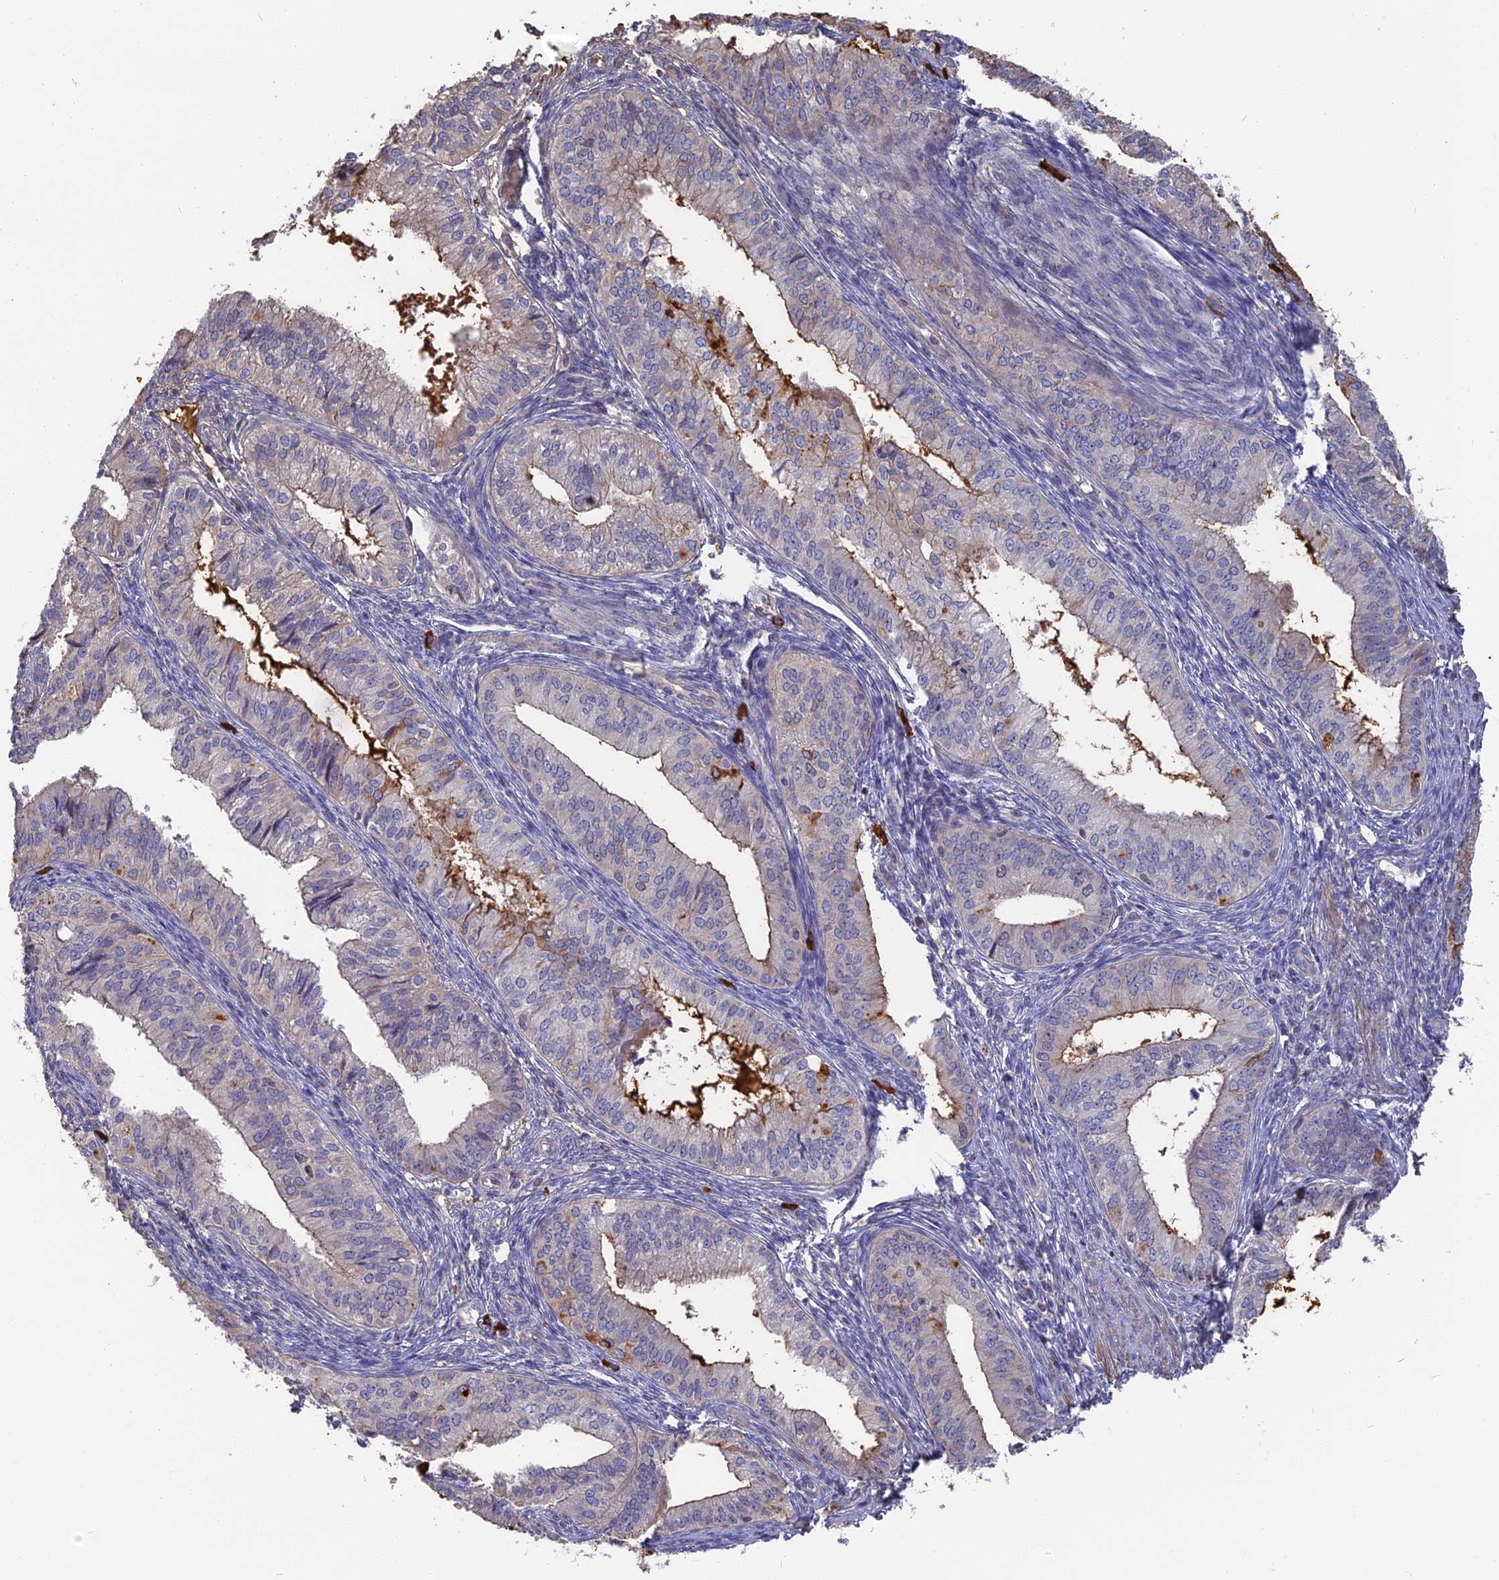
{"staining": {"intensity": "negative", "quantity": "none", "location": "none"}, "tissue": "endometrial cancer", "cell_type": "Tumor cells", "image_type": "cancer", "snomed": [{"axis": "morphology", "description": "Adenocarcinoma, NOS"}, {"axis": "topography", "description": "Endometrium"}], "caption": "This is an immunohistochemistry (IHC) histopathology image of adenocarcinoma (endometrial). There is no positivity in tumor cells.", "gene": "ERMAP", "patient": {"sex": "female", "age": 50}}